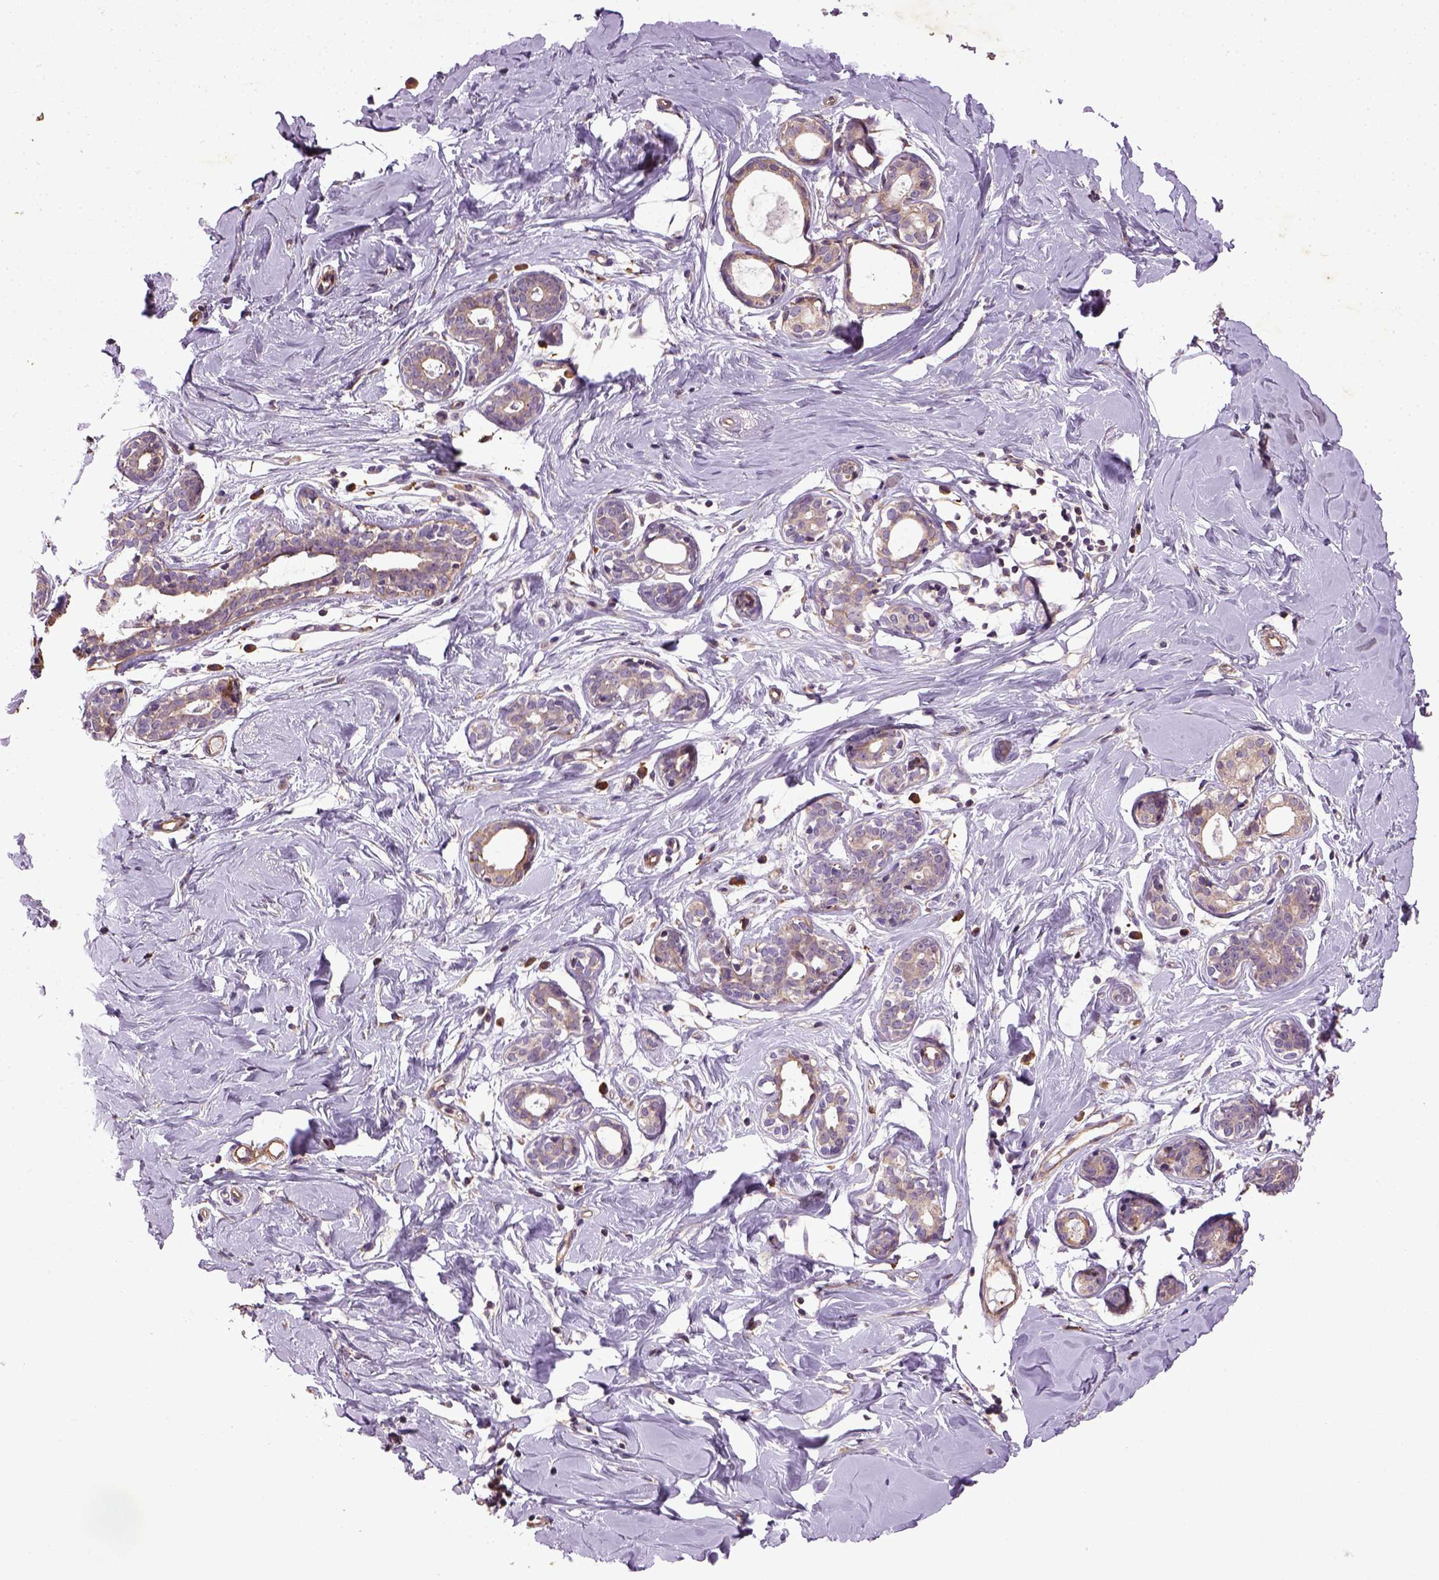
{"staining": {"intensity": "negative", "quantity": "none", "location": "none"}, "tissue": "breast", "cell_type": "Adipocytes", "image_type": "normal", "snomed": [{"axis": "morphology", "description": "Normal tissue, NOS"}, {"axis": "topography", "description": "Breast"}], "caption": "Immunohistochemistry photomicrograph of unremarkable breast: breast stained with DAB (3,3'-diaminobenzidine) reveals no significant protein expression in adipocytes.", "gene": "TPRG1", "patient": {"sex": "female", "age": 27}}